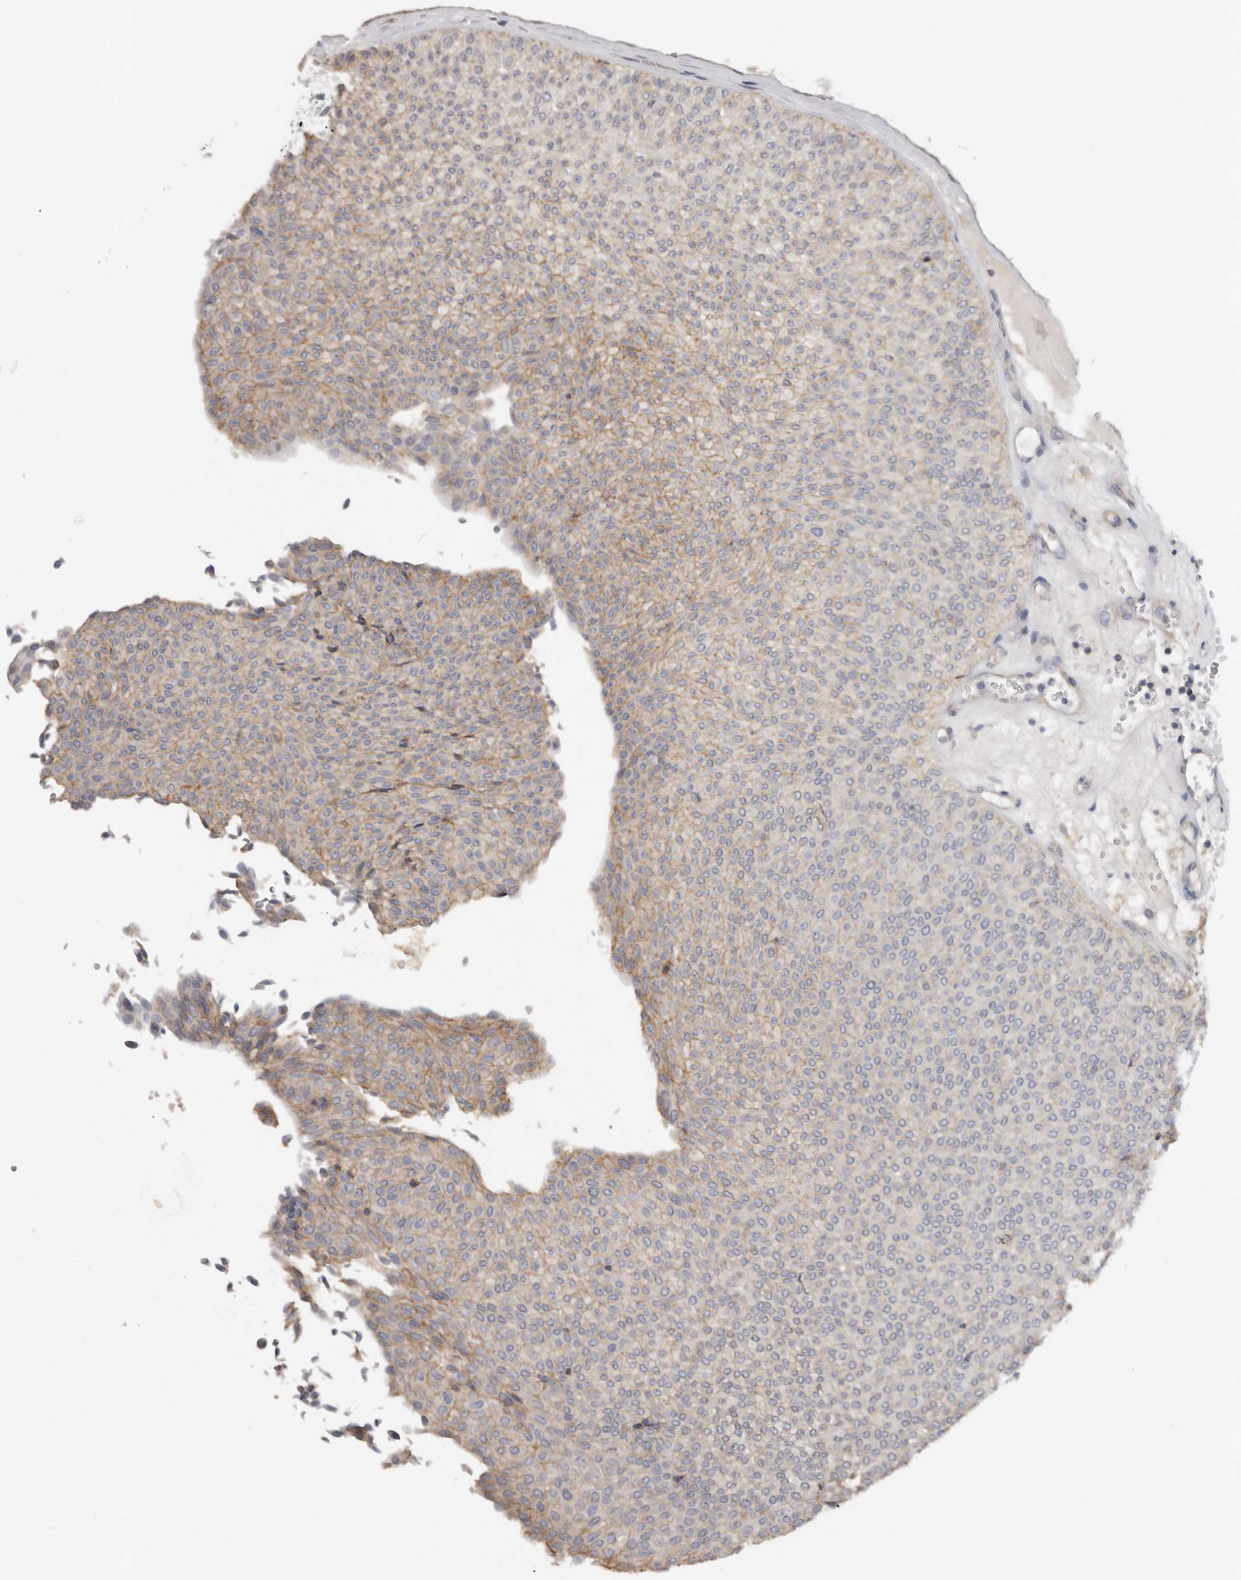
{"staining": {"intensity": "weak", "quantity": "25%-75%", "location": "cytoplasmic/membranous"}, "tissue": "urothelial cancer", "cell_type": "Tumor cells", "image_type": "cancer", "snomed": [{"axis": "morphology", "description": "Urothelial carcinoma, Low grade"}, {"axis": "topography", "description": "Urinary bladder"}], "caption": "Urothelial carcinoma (low-grade) tissue exhibits weak cytoplasmic/membranous staining in approximately 25%-75% of tumor cells, visualized by immunohistochemistry. (IHC, brightfield microscopy, high magnification).", "gene": "WDTC1", "patient": {"sex": "male", "age": 78}}